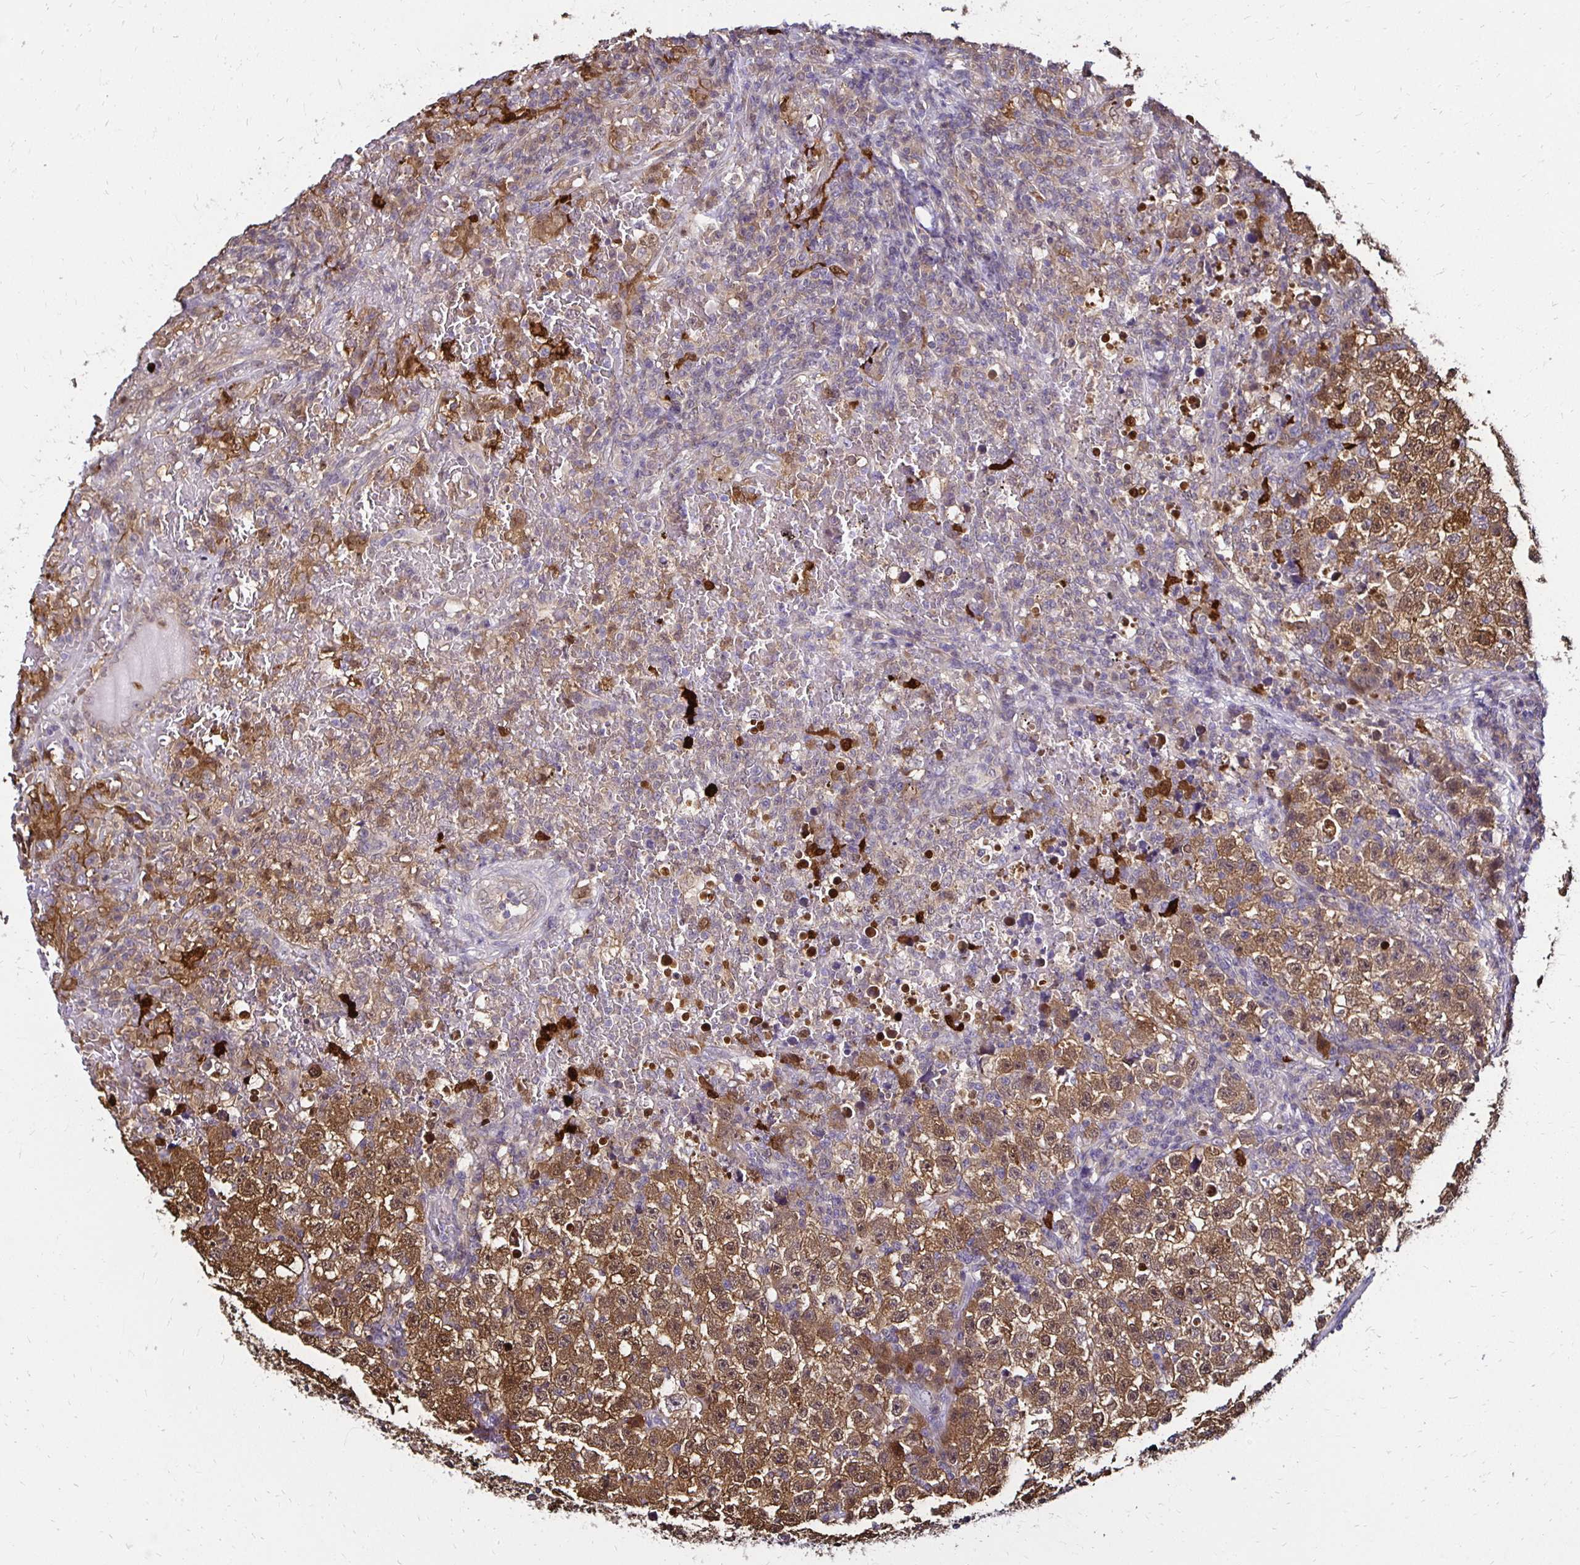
{"staining": {"intensity": "moderate", "quantity": ">75%", "location": "cytoplasmic/membranous,nuclear"}, "tissue": "testis cancer", "cell_type": "Tumor cells", "image_type": "cancer", "snomed": [{"axis": "morphology", "description": "Seminoma, NOS"}, {"axis": "topography", "description": "Testis"}], "caption": "The immunohistochemical stain labels moderate cytoplasmic/membranous and nuclear positivity in tumor cells of seminoma (testis) tissue.", "gene": "TXN", "patient": {"sex": "male", "age": 22}}